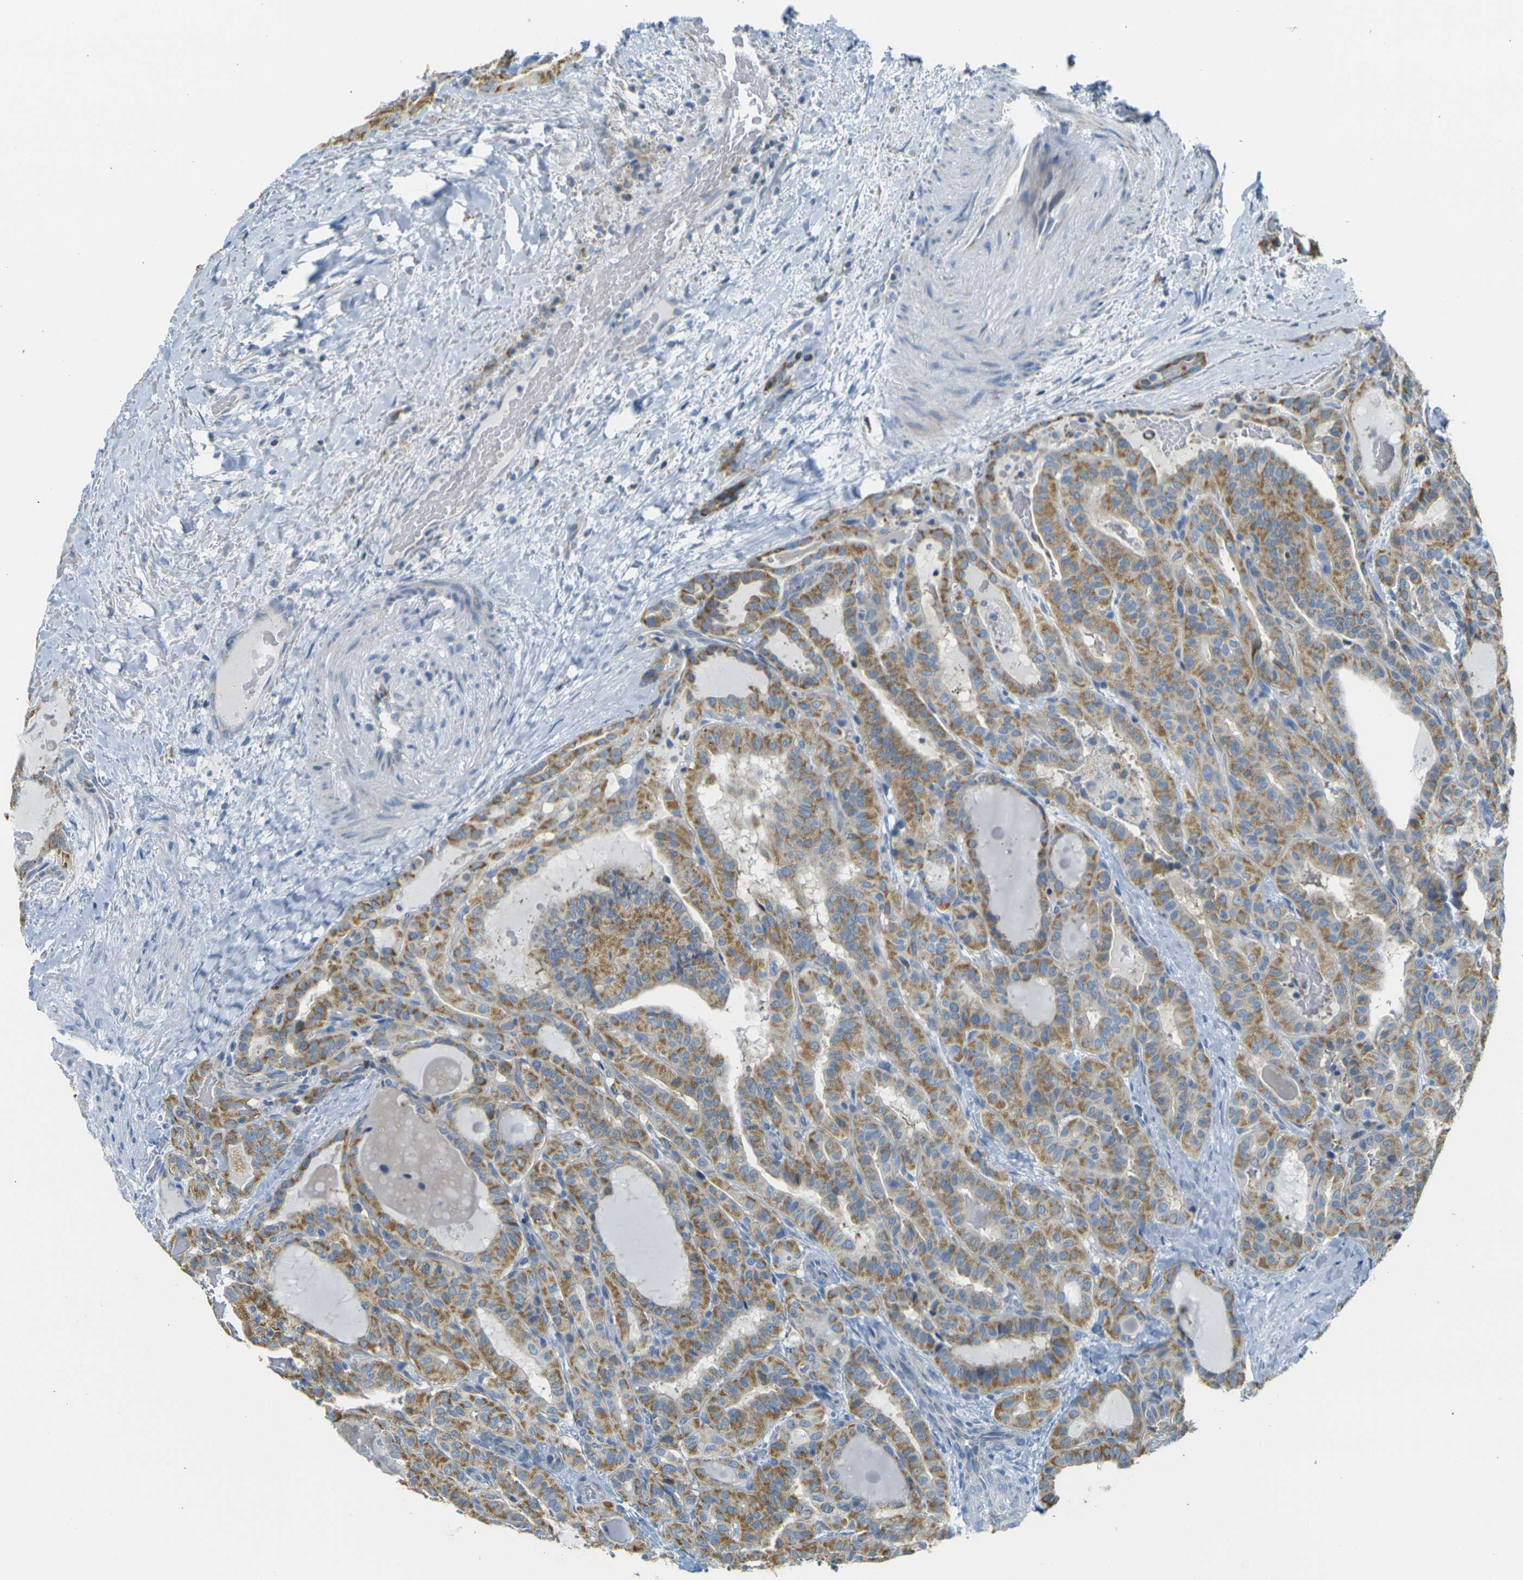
{"staining": {"intensity": "moderate", "quantity": ">75%", "location": "cytoplasmic/membranous"}, "tissue": "thyroid cancer", "cell_type": "Tumor cells", "image_type": "cancer", "snomed": [{"axis": "morphology", "description": "Papillary adenocarcinoma, NOS"}, {"axis": "topography", "description": "Thyroid gland"}], "caption": "A brown stain highlights moderate cytoplasmic/membranous expression of a protein in papillary adenocarcinoma (thyroid) tumor cells.", "gene": "PARD6B", "patient": {"sex": "male", "age": 77}}